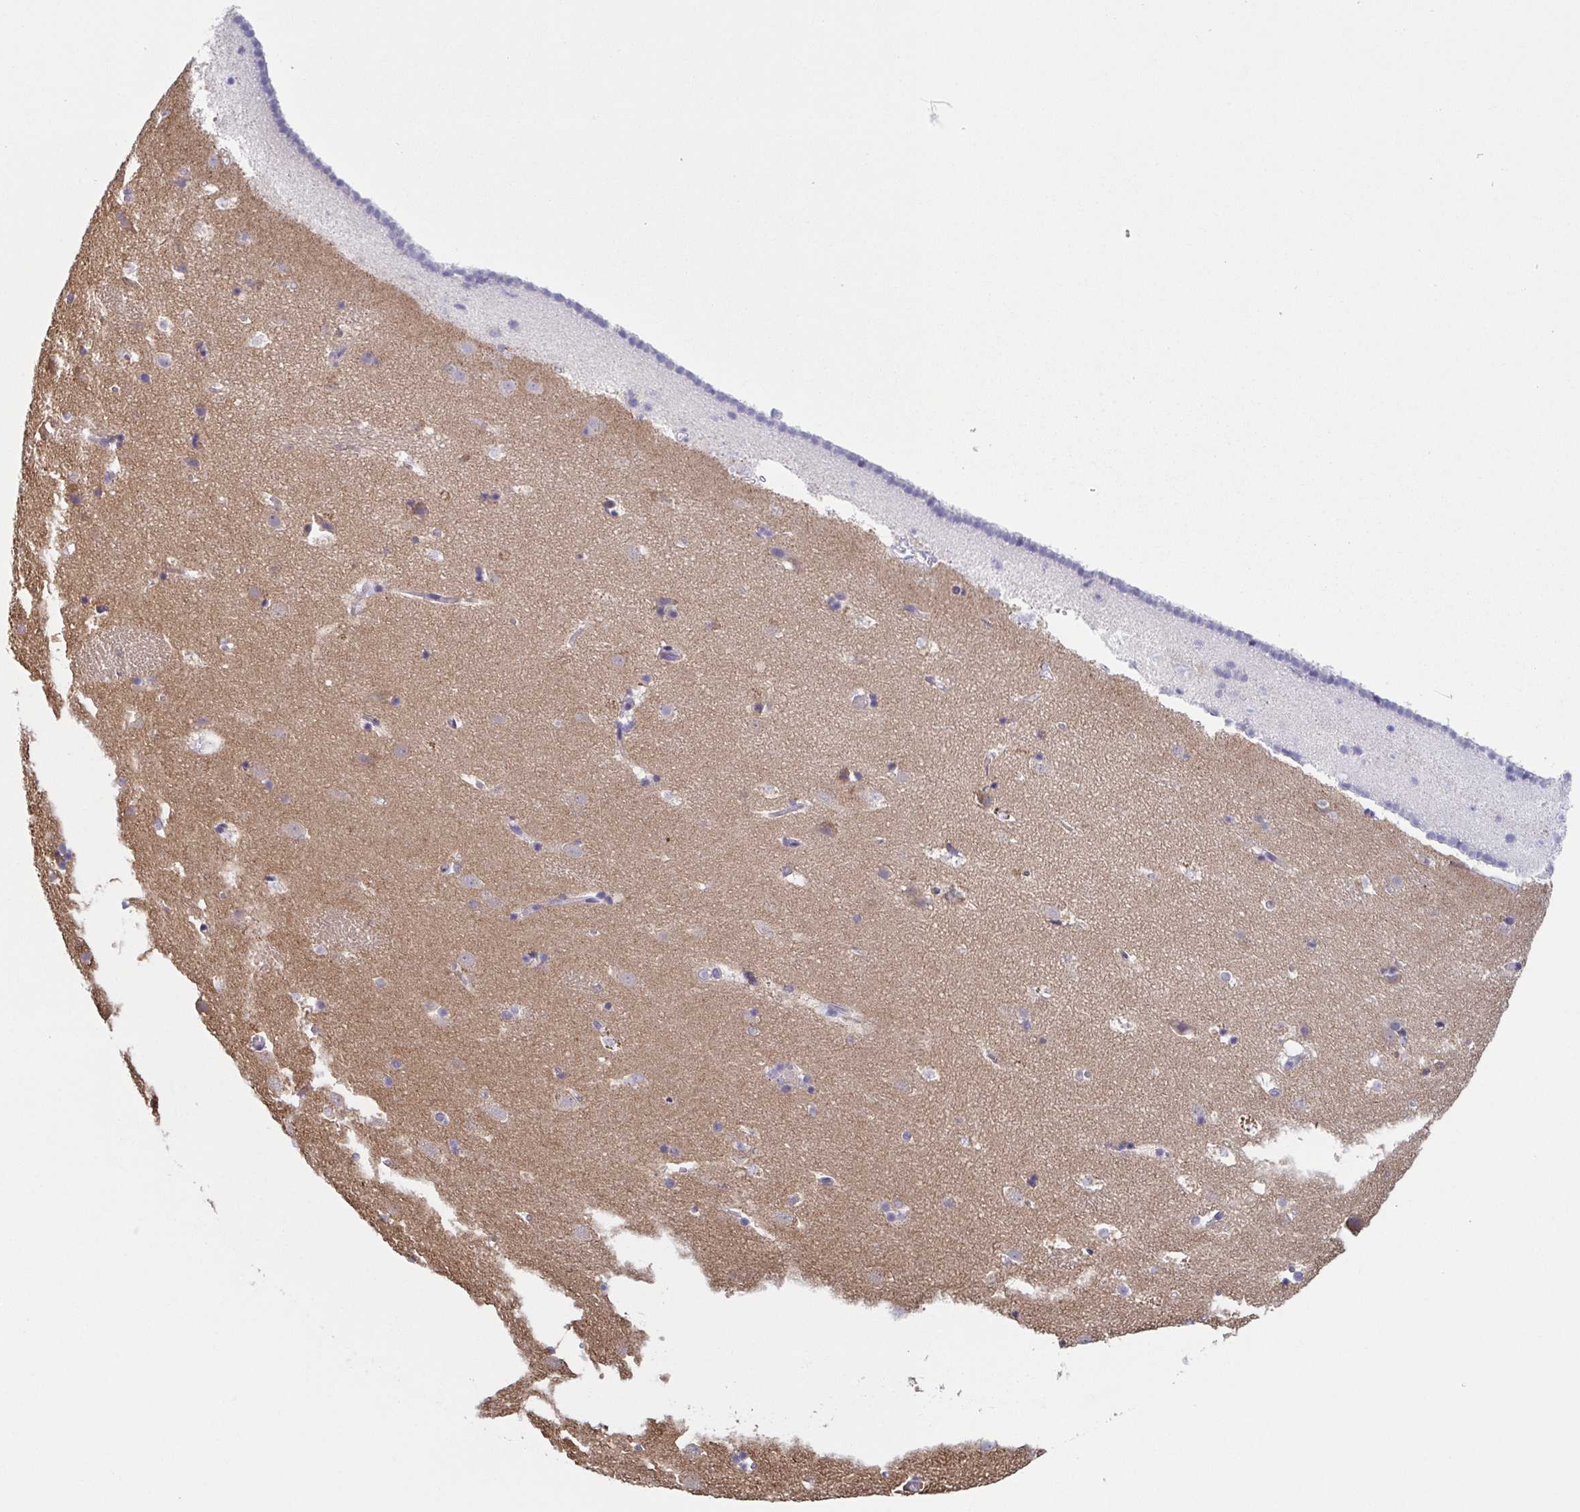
{"staining": {"intensity": "negative", "quantity": "none", "location": "none"}, "tissue": "caudate", "cell_type": "Glial cells", "image_type": "normal", "snomed": [{"axis": "morphology", "description": "Normal tissue, NOS"}, {"axis": "topography", "description": "Lateral ventricle wall"}], "caption": "Immunohistochemistry image of normal human caudate stained for a protein (brown), which exhibits no staining in glial cells.", "gene": "TAGLN3", "patient": {"sex": "male", "age": 37}}